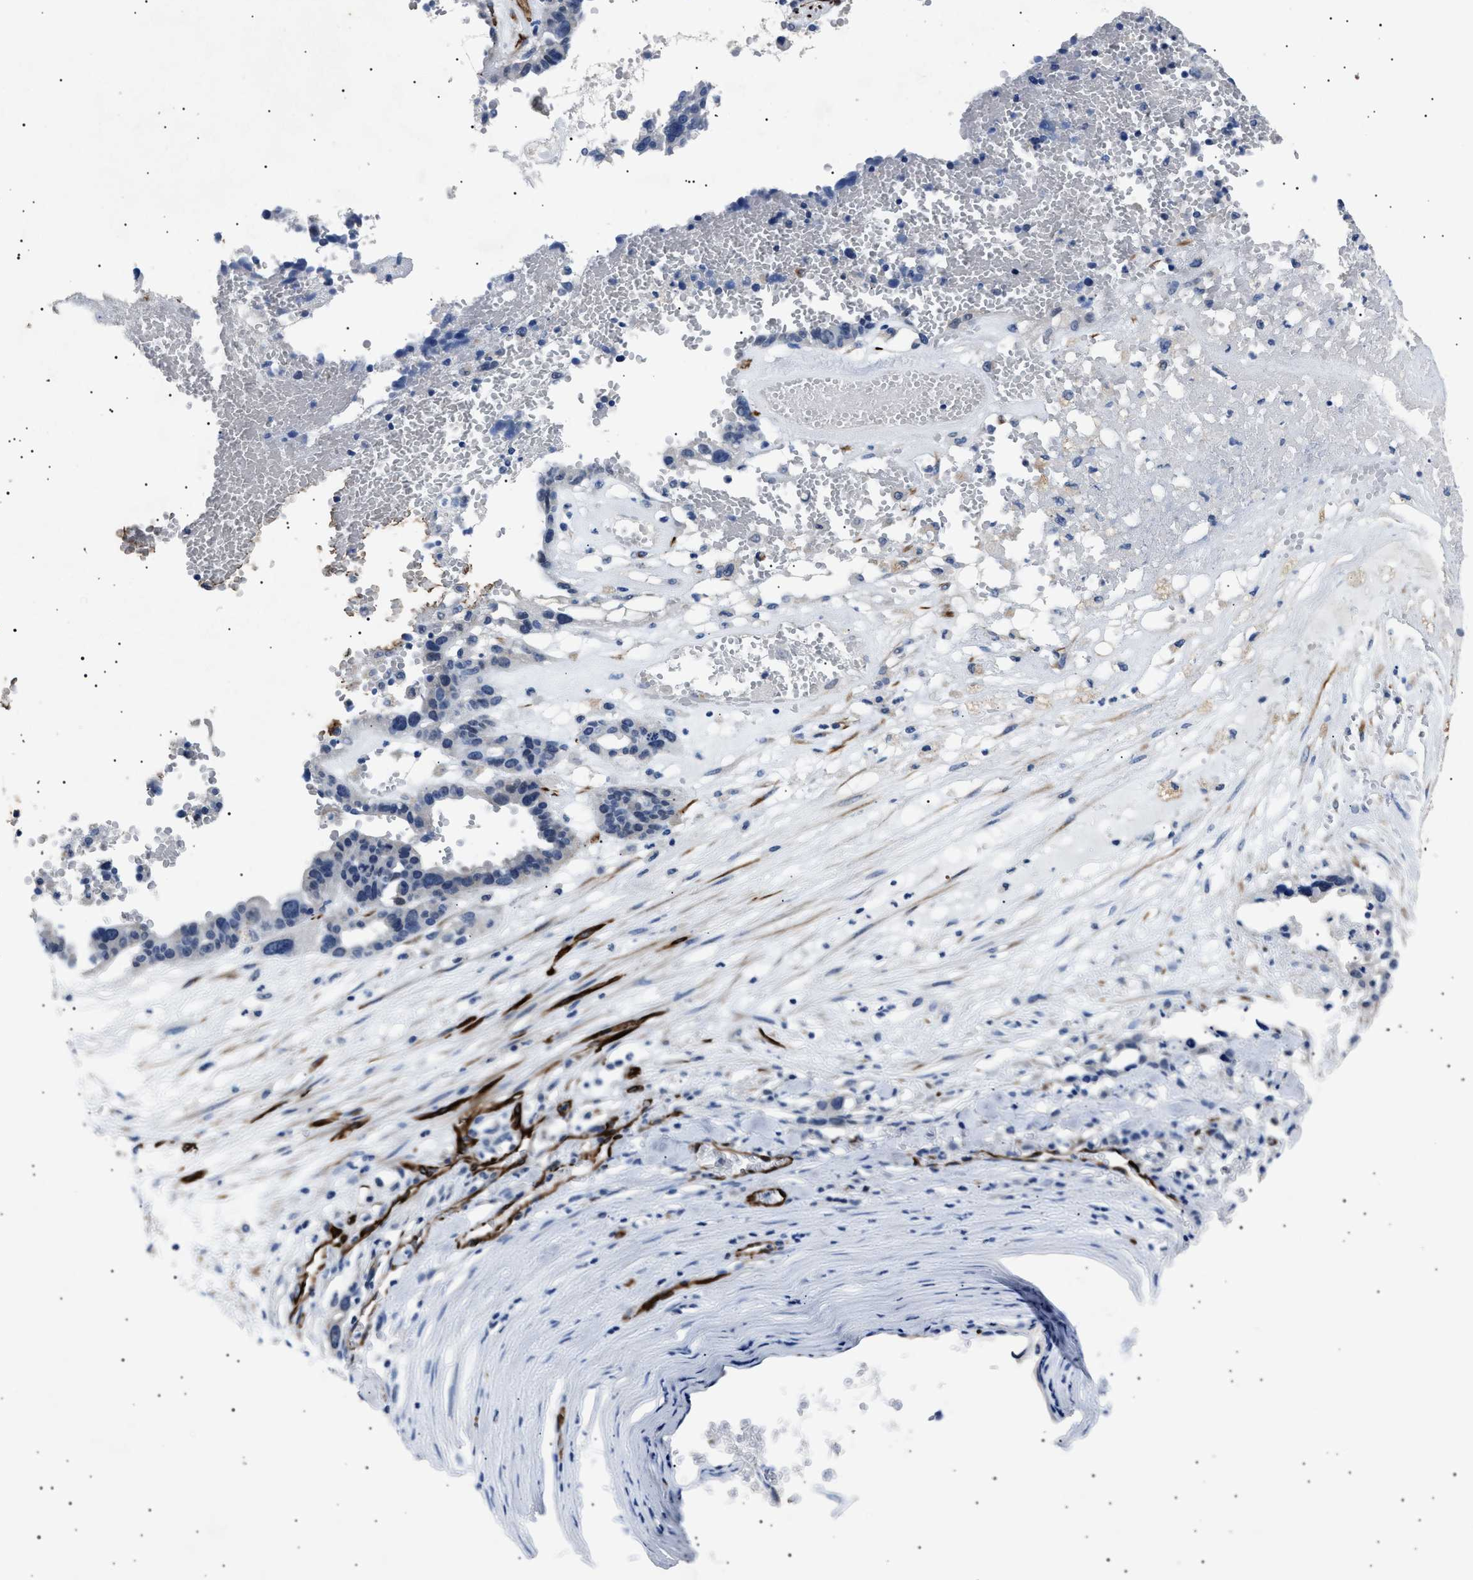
{"staining": {"intensity": "negative", "quantity": "none", "location": "none"}, "tissue": "ovarian cancer", "cell_type": "Tumor cells", "image_type": "cancer", "snomed": [{"axis": "morphology", "description": "Cystadenocarcinoma, serous, NOS"}, {"axis": "topography", "description": "Ovary"}], "caption": "IHC of human serous cystadenocarcinoma (ovarian) shows no staining in tumor cells.", "gene": "OLFML2A", "patient": {"sex": "female", "age": 59}}